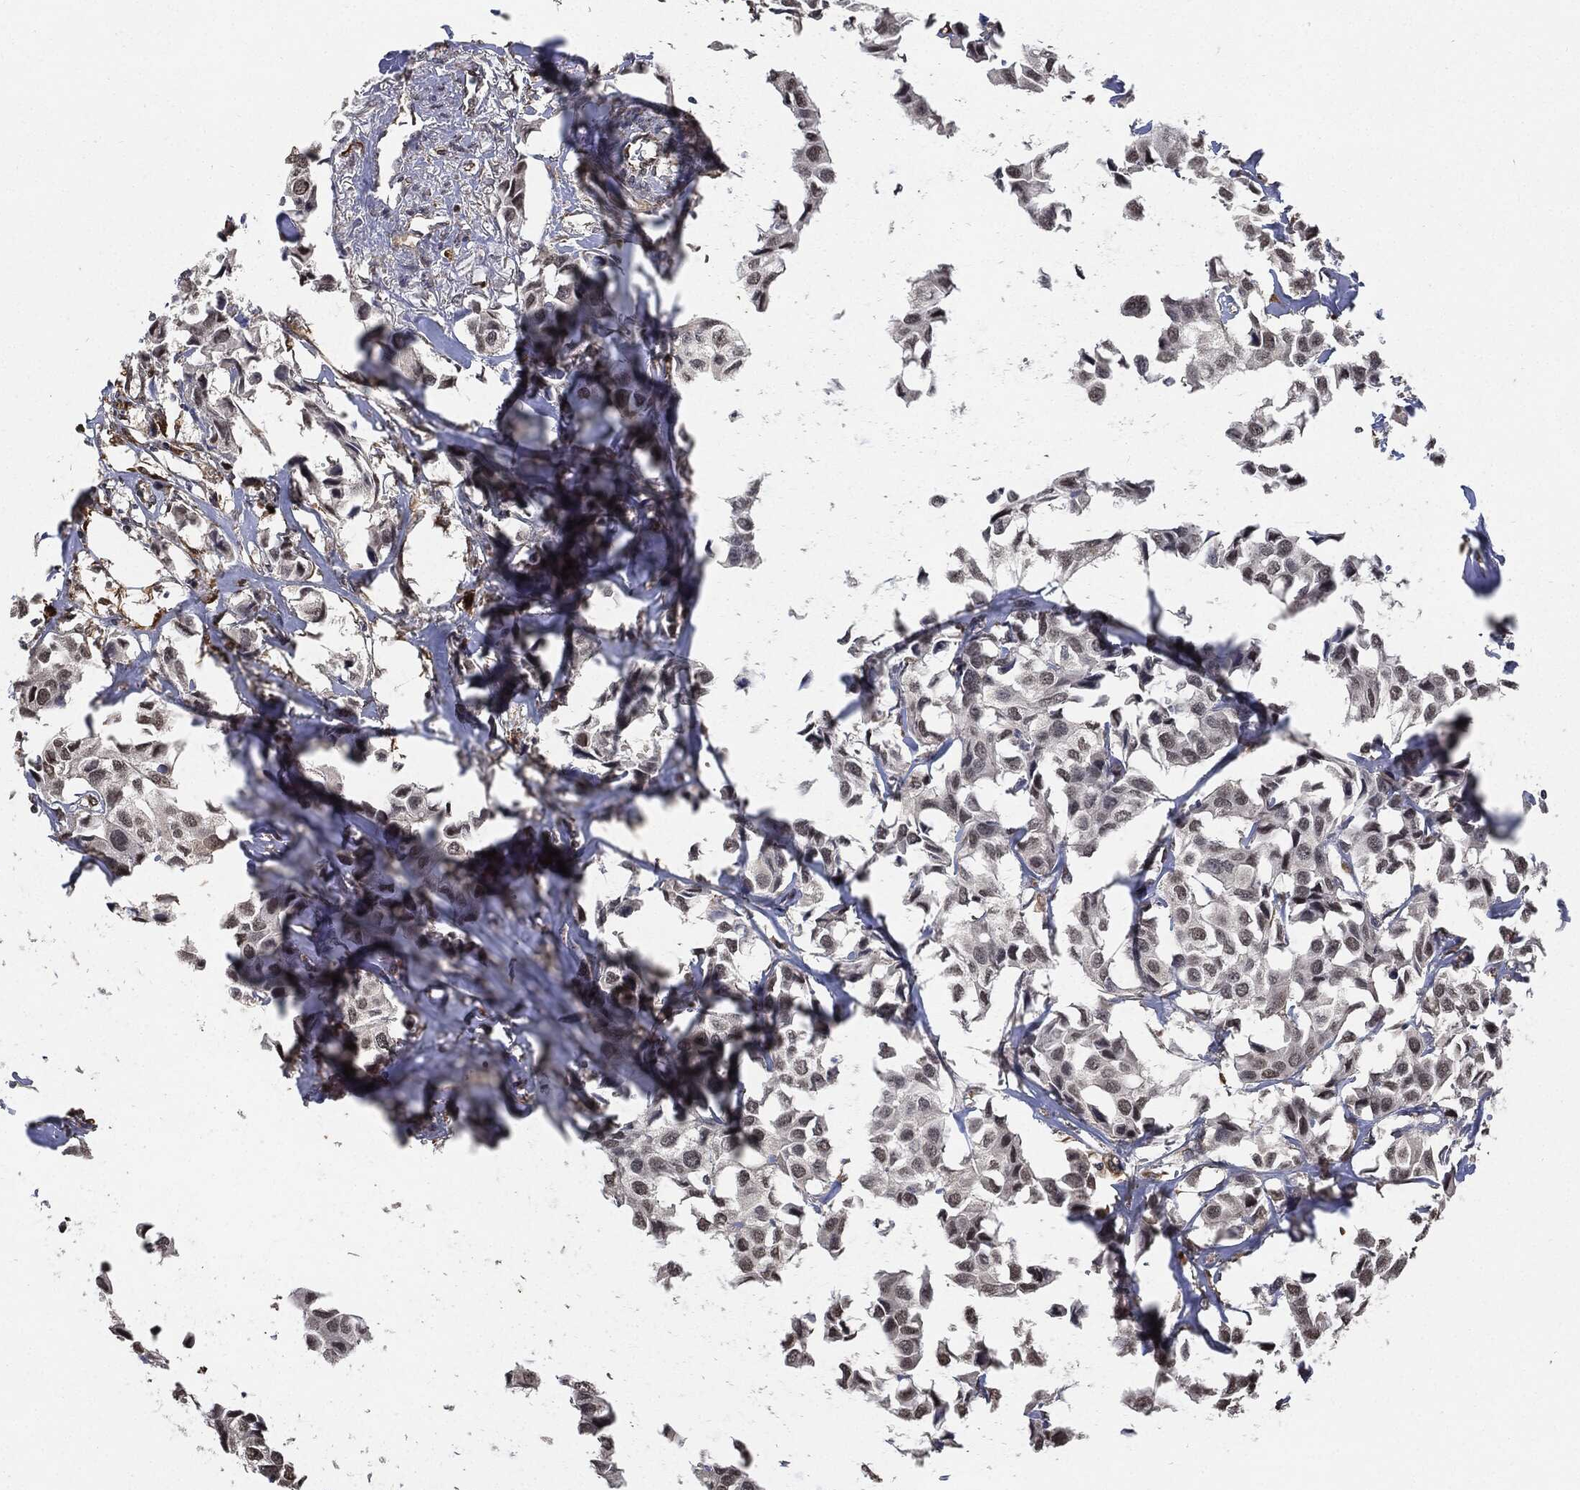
{"staining": {"intensity": "negative", "quantity": "none", "location": "none"}, "tissue": "breast cancer", "cell_type": "Tumor cells", "image_type": "cancer", "snomed": [{"axis": "morphology", "description": "Duct carcinoma"}, {"axis": "topography", "description": "Breast"}], "caption": "High power microscopy image of an immunohistochemistry (IHC) micrograph of breast cancer, revealing no significant expression in tumor cells.", "gene": "S100A9", "patient": {"sex": "female", "age": 80}}